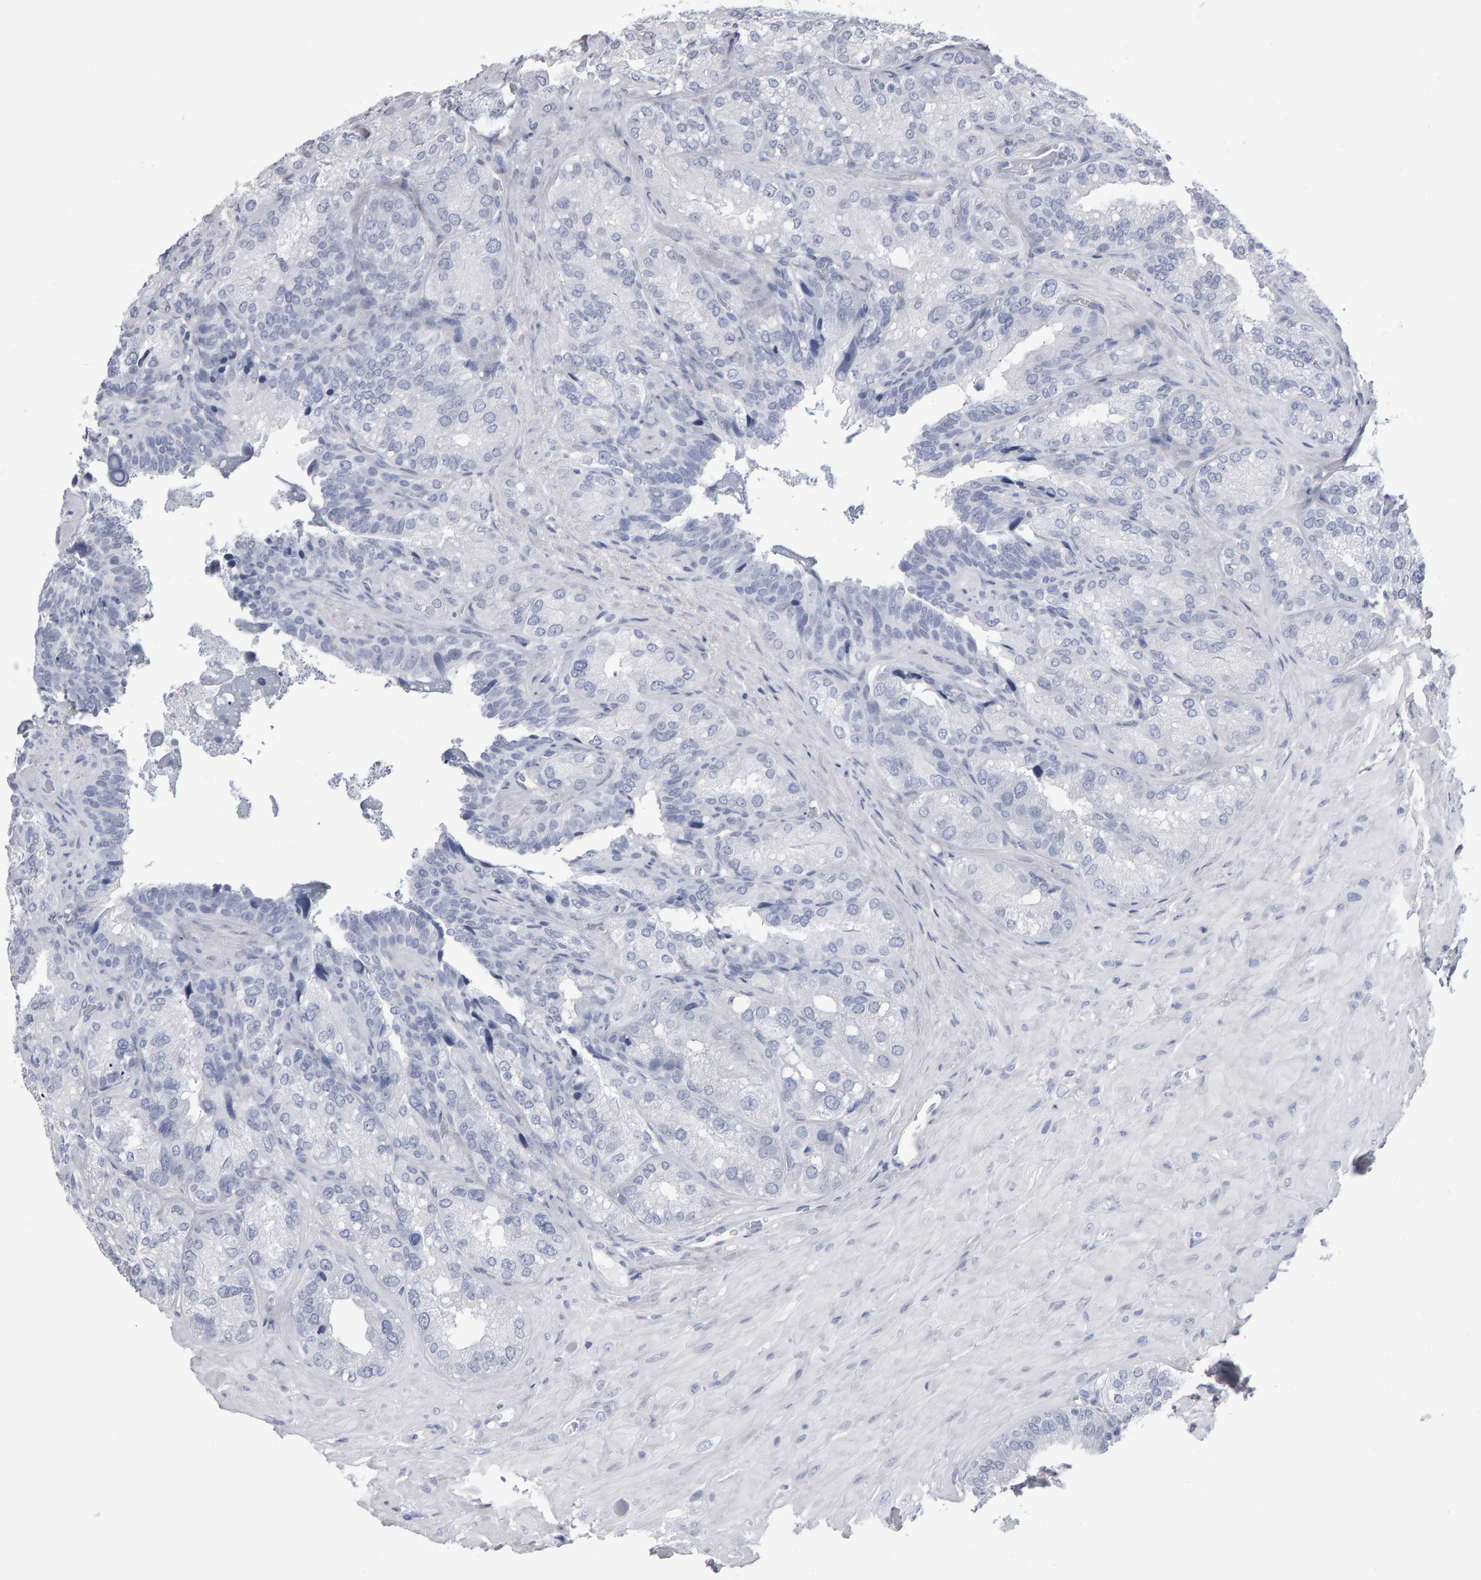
{"staining": {"intensity": "negative", "quantity": "none", "location": "none"}, "tissue": "seminal vesicle", "cell_type": "Glandular cells", "image_type": "normal", "snomed": [{"axis": "morphology", "description": "Normal tissue, NOS"}, {"axis": "topography", "description": "Prostate"}, {"axis": "topography", "description": "Seminal veicle"}], "caption": "Glandular cells show no significant expression in normal seminal vesicle. (Stains: DAB (3,3'-diaminobenzidine) IHC with hematoxylin counter stain, Microscopy: brightfield microscopy at high magnification).", "gene": "NCDN", "patient": {"sex": "male", "age": 51}}